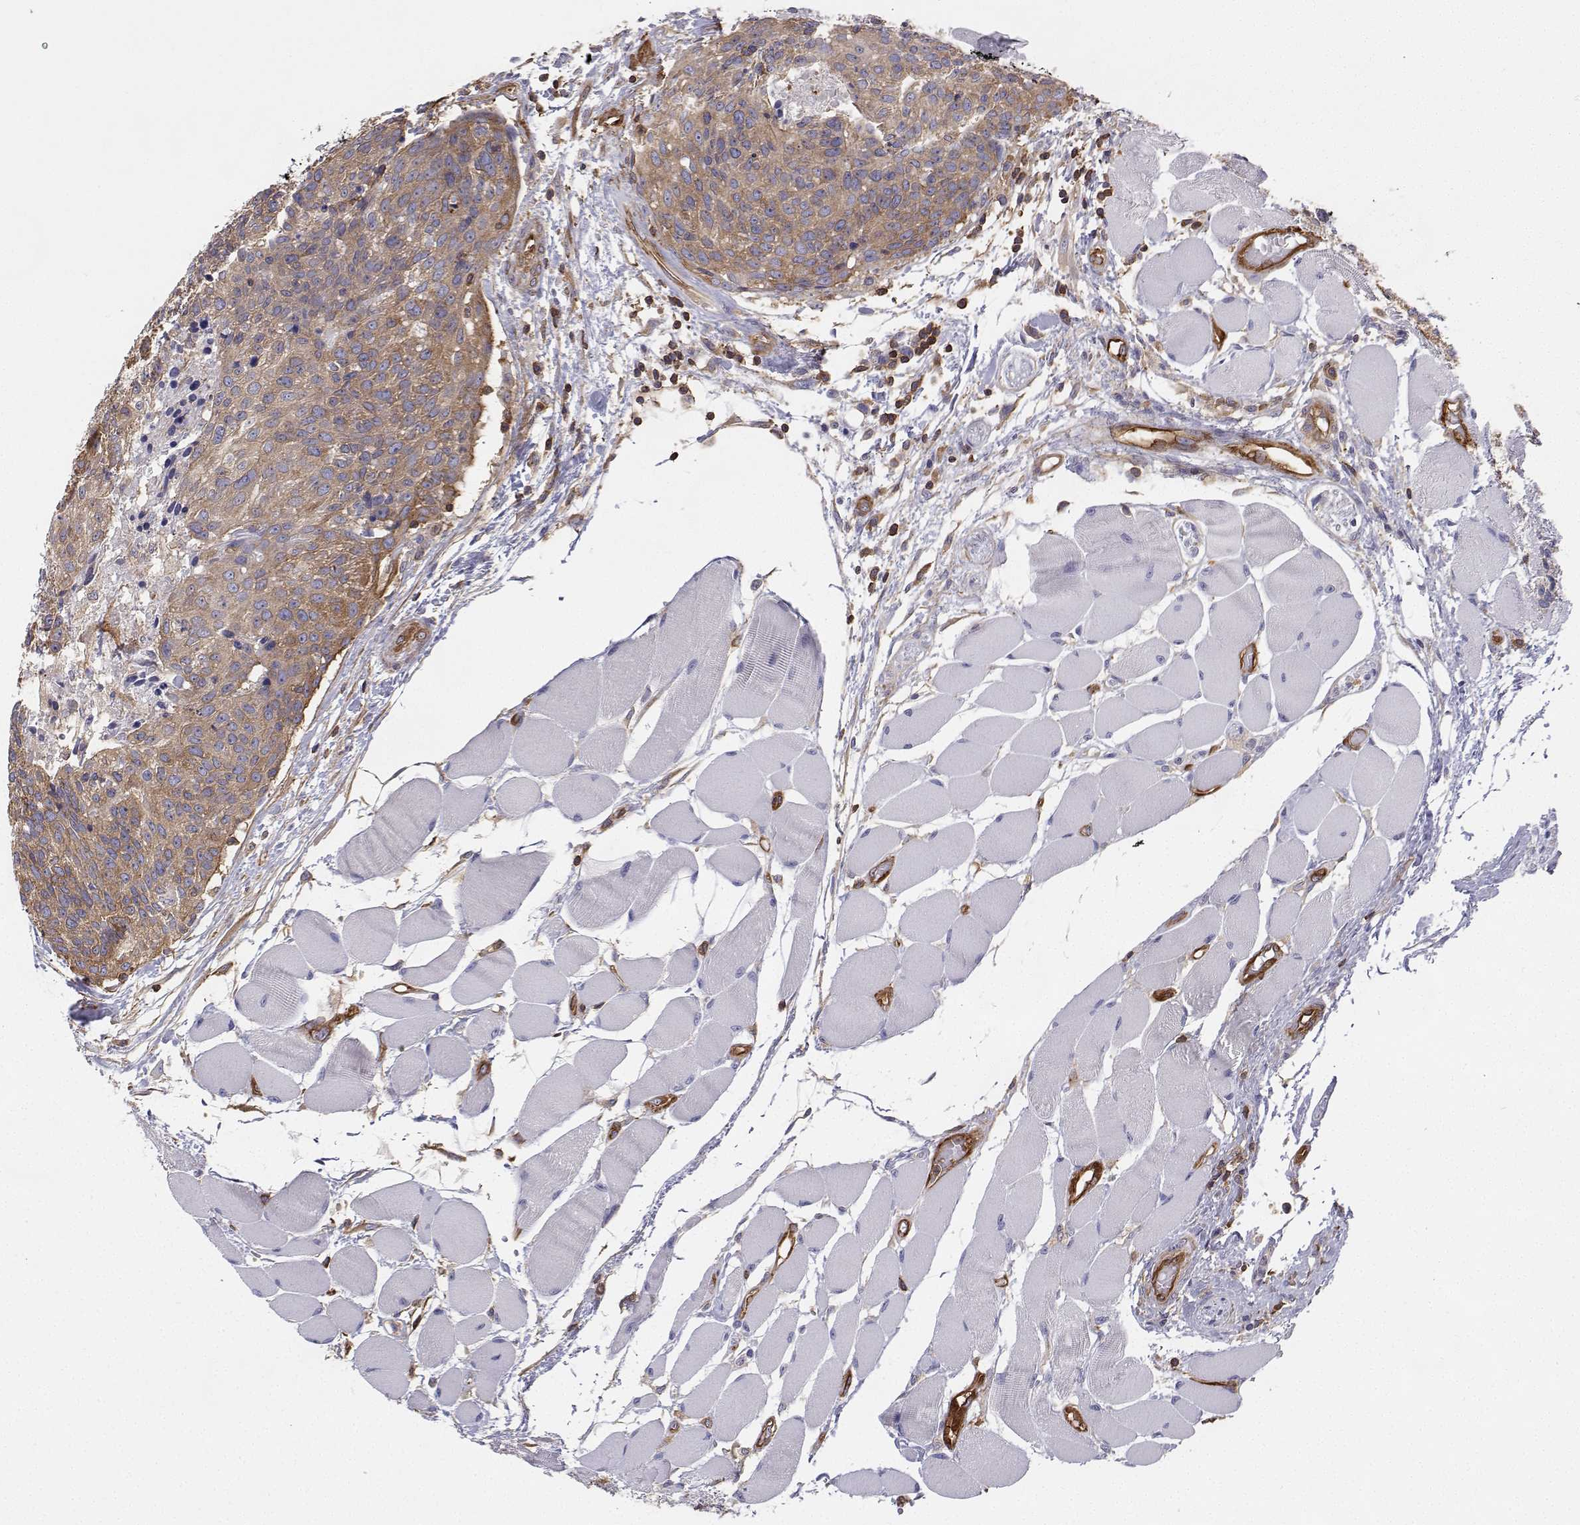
{"staining": {"intensity": "weak", "quantity": "25%-75%", "location": "cytoplasmic/membranous"}, "tissue": "head and neck cancer", "cell_type": "Tumor cells", "image_type": "cancer", "snomed": [{"axis": "morphology", "description": "Squamous cell carcinoma, NOS"}, {"axis": "topography", "description": "Oral tissue"}, {"axis": "topography", "description": "Head-Neck"}], "caption": "Weak cytoplasmic/membranous staining is appreciated in about 25%-75% of tumor cells in head and neck cancer.", "gene": "MYH9", "patient": {"sex": "male", "age": 64}}